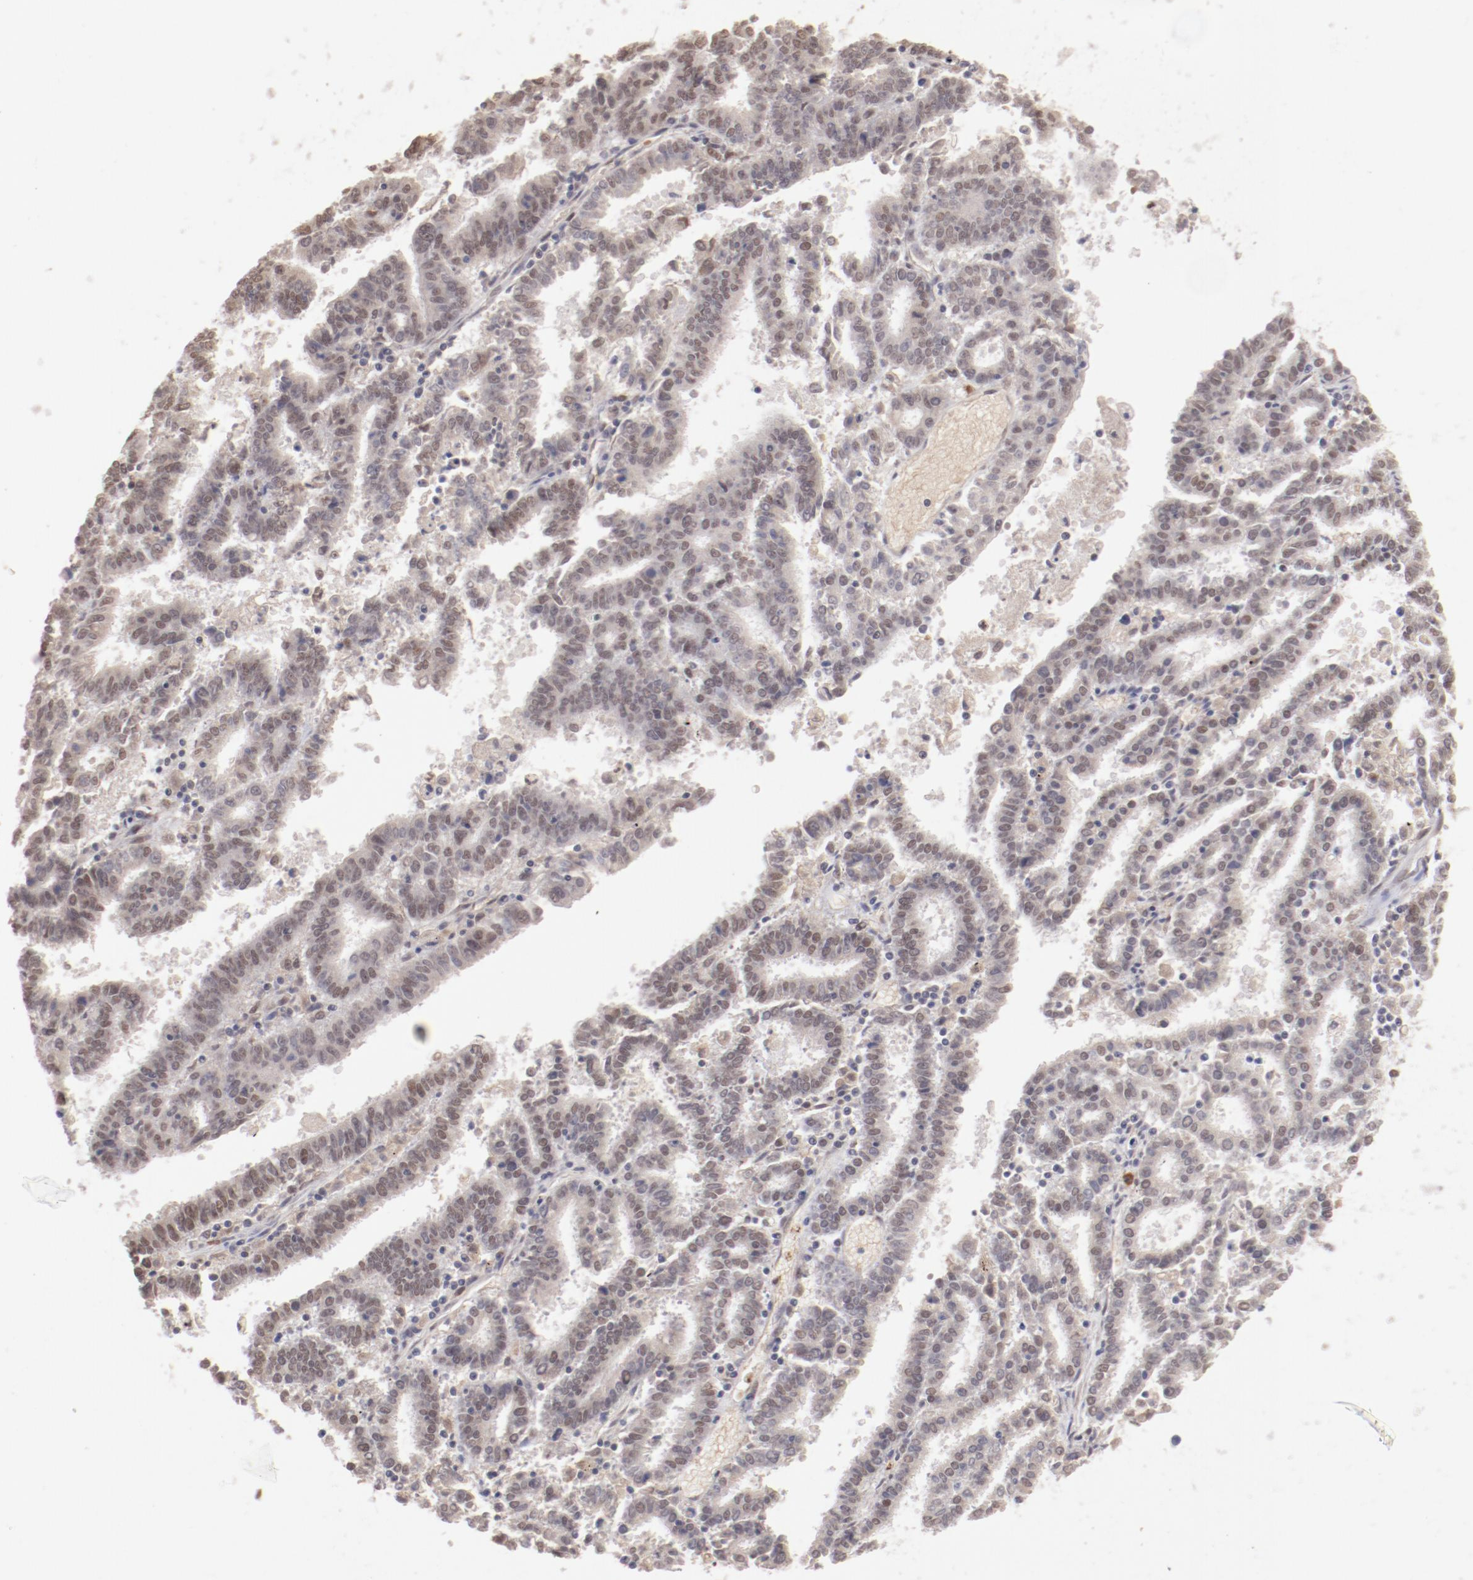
{"staining": {"intensity": "weak", "quantity": "25%-75%", "location": "nuclear"}, "tissue": "endometrial cancer", "cell_type": "Tumor cells", "image_type": "cancer", "snomed": [{"axis": "morphology", "description": "Adenocarcinoma, NOS"}, {"axis": "topography", "description": "Uterus"}], "caption": "Endometrial cancer stained for a protein (brown) demonstrates weak nuclear positive expression in approximately 25%-75% of tumor cells.", "gene": "NFE2", "patient": {"sex": "female", "age": 83}}